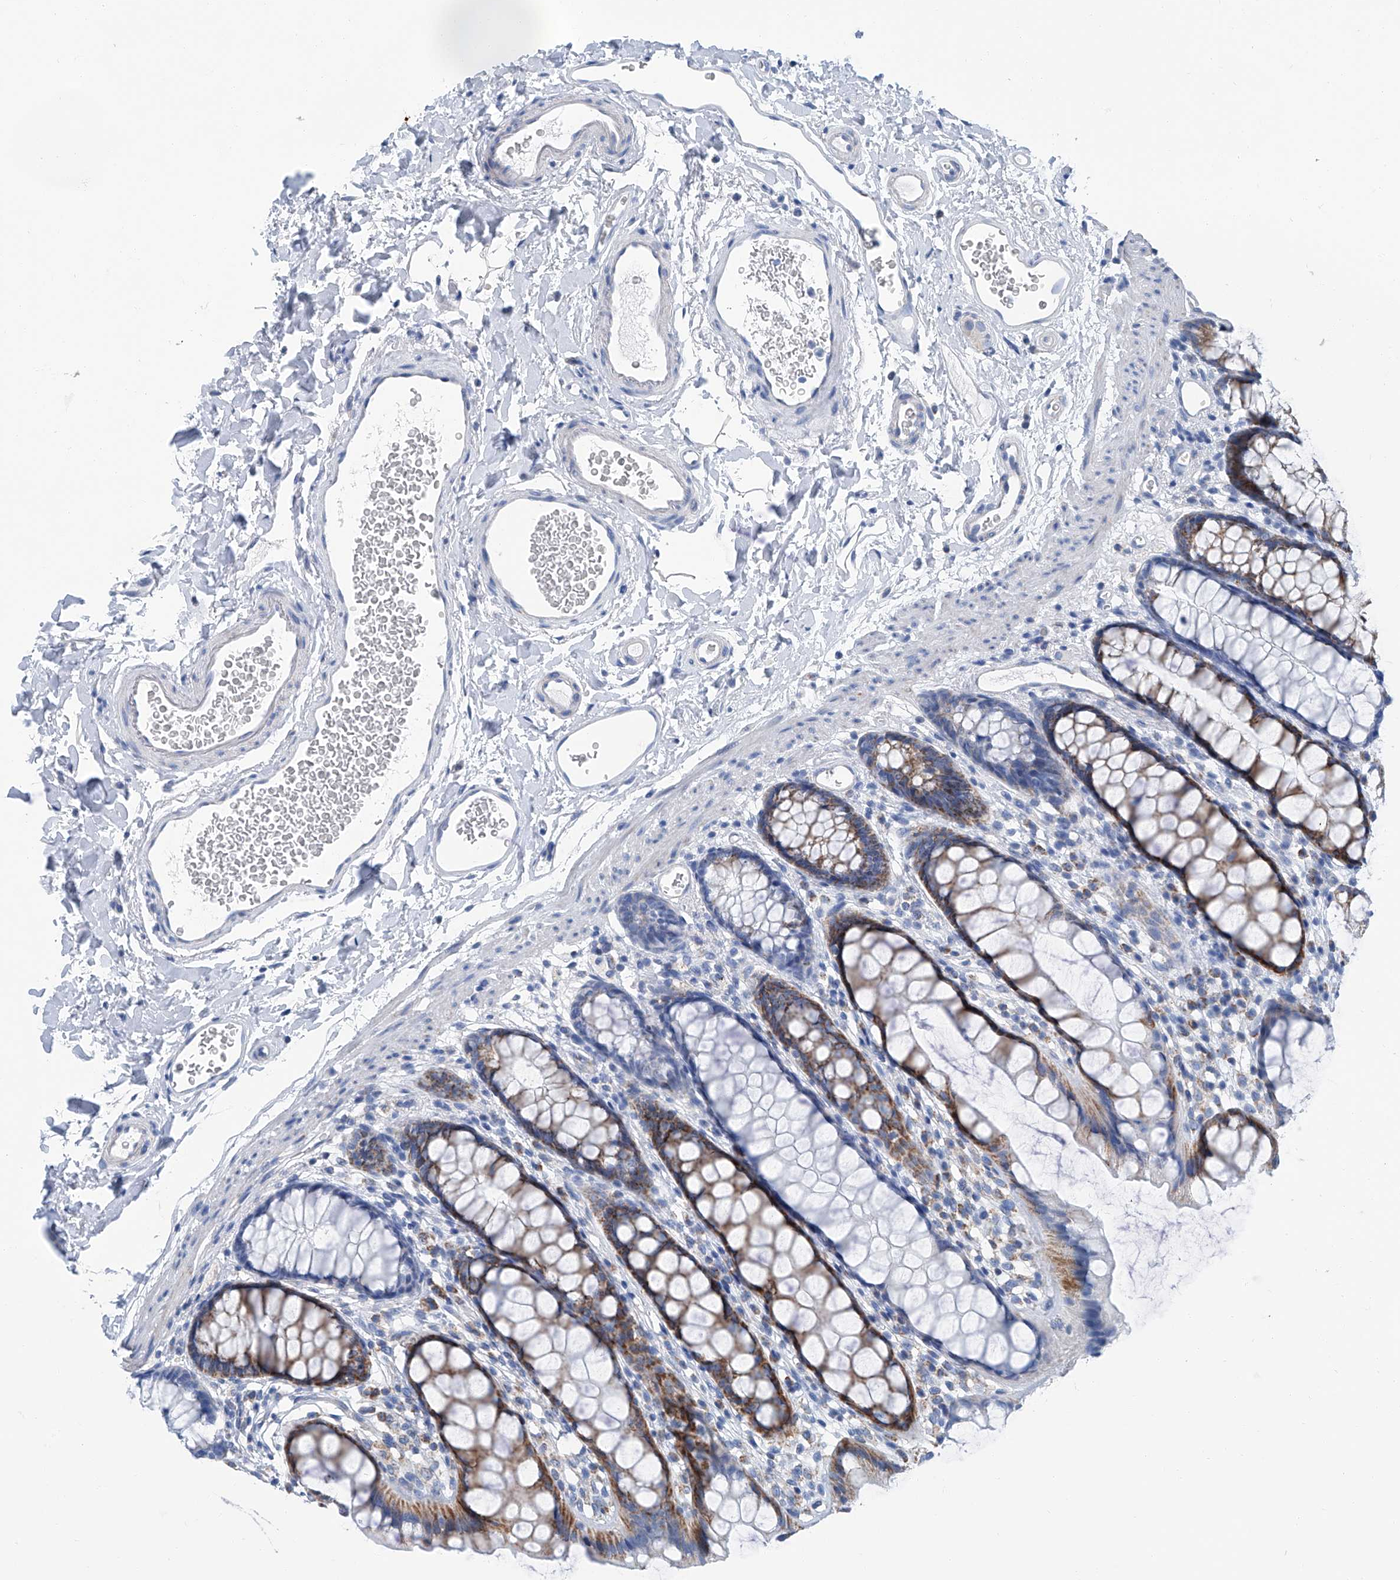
{"staining": {"intensity": "moderate", "quantity": ">75%", "location": "cytoplasmic/membranous"}, "tissue": "rectum", "cell_type": "Glandular cells", "image_type": "normal", "snomed": [{"axis": "morphology", "description": "Normal tissue, NOS"}, {"axis": "topography", "description": "Rectum"}], "caption": "Protein staining demonstrates moderate cytoplasmic/membranous staining in approximately >75% of glandular cells in unremarkable rectum. (DAB IHC, brown staining for protein, blue staining for nuclei).", "gene": "MT", "patient": {"sex": "female", "age": 65}}